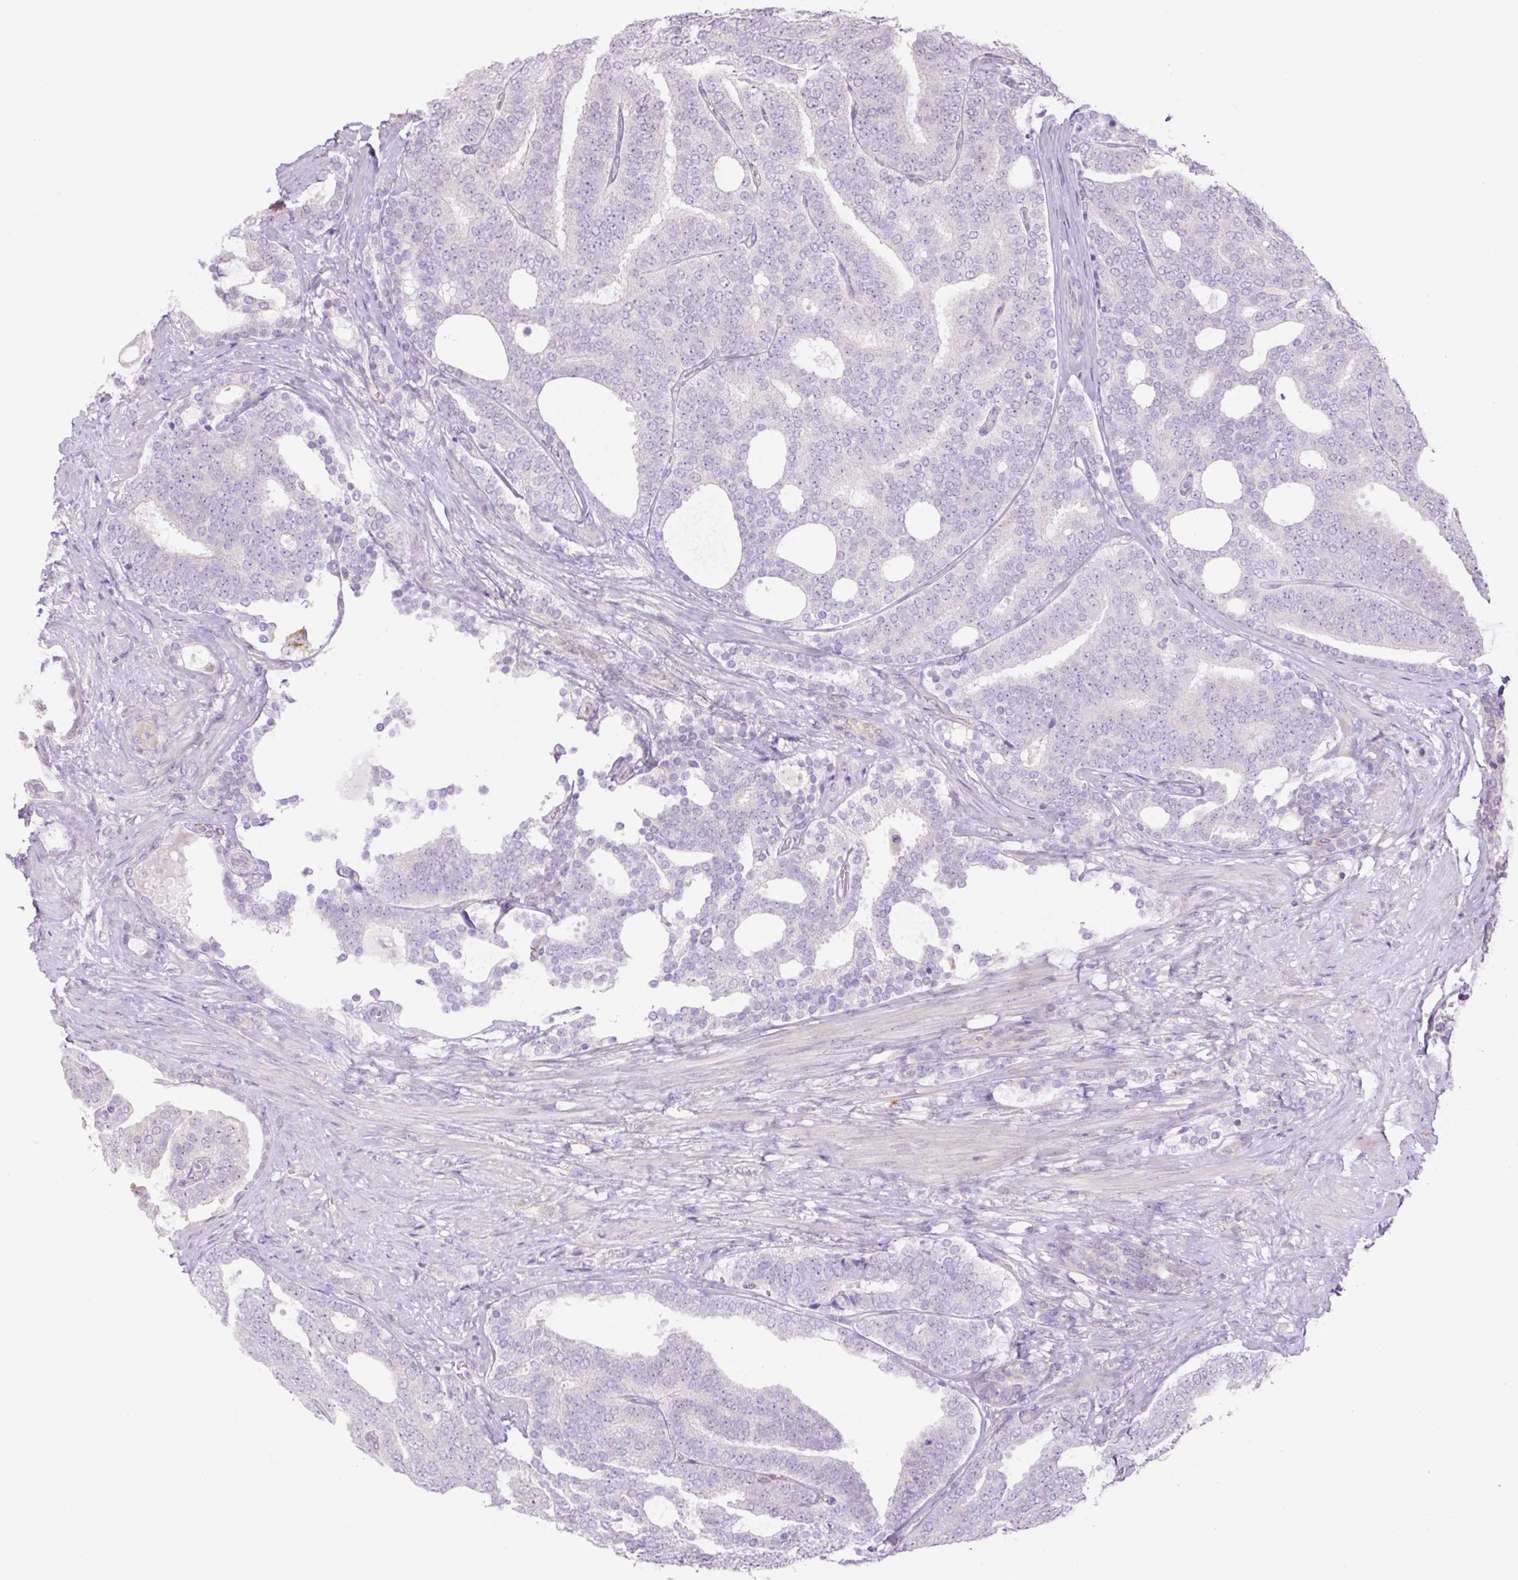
{"staining": {"intensity": "negative", "quantity": "none", "location": "none"}, "tissue": "prostate cancer", "cell_type": "Tumor cells", "image_type": "cancer", "snomed": [{"axis": "morphology", "description": "Adenocarcinoma, High grade"}, {"axis": "topography", "description": "Prostate"}], "caption": "Prostate cancer (adenocarcinoma (high-grade)) was stained to show a protein in brown. There is no significant positivity in tumor cells.", "gene": "GRID2", "patient": {"sex": "male", "age": 65}}